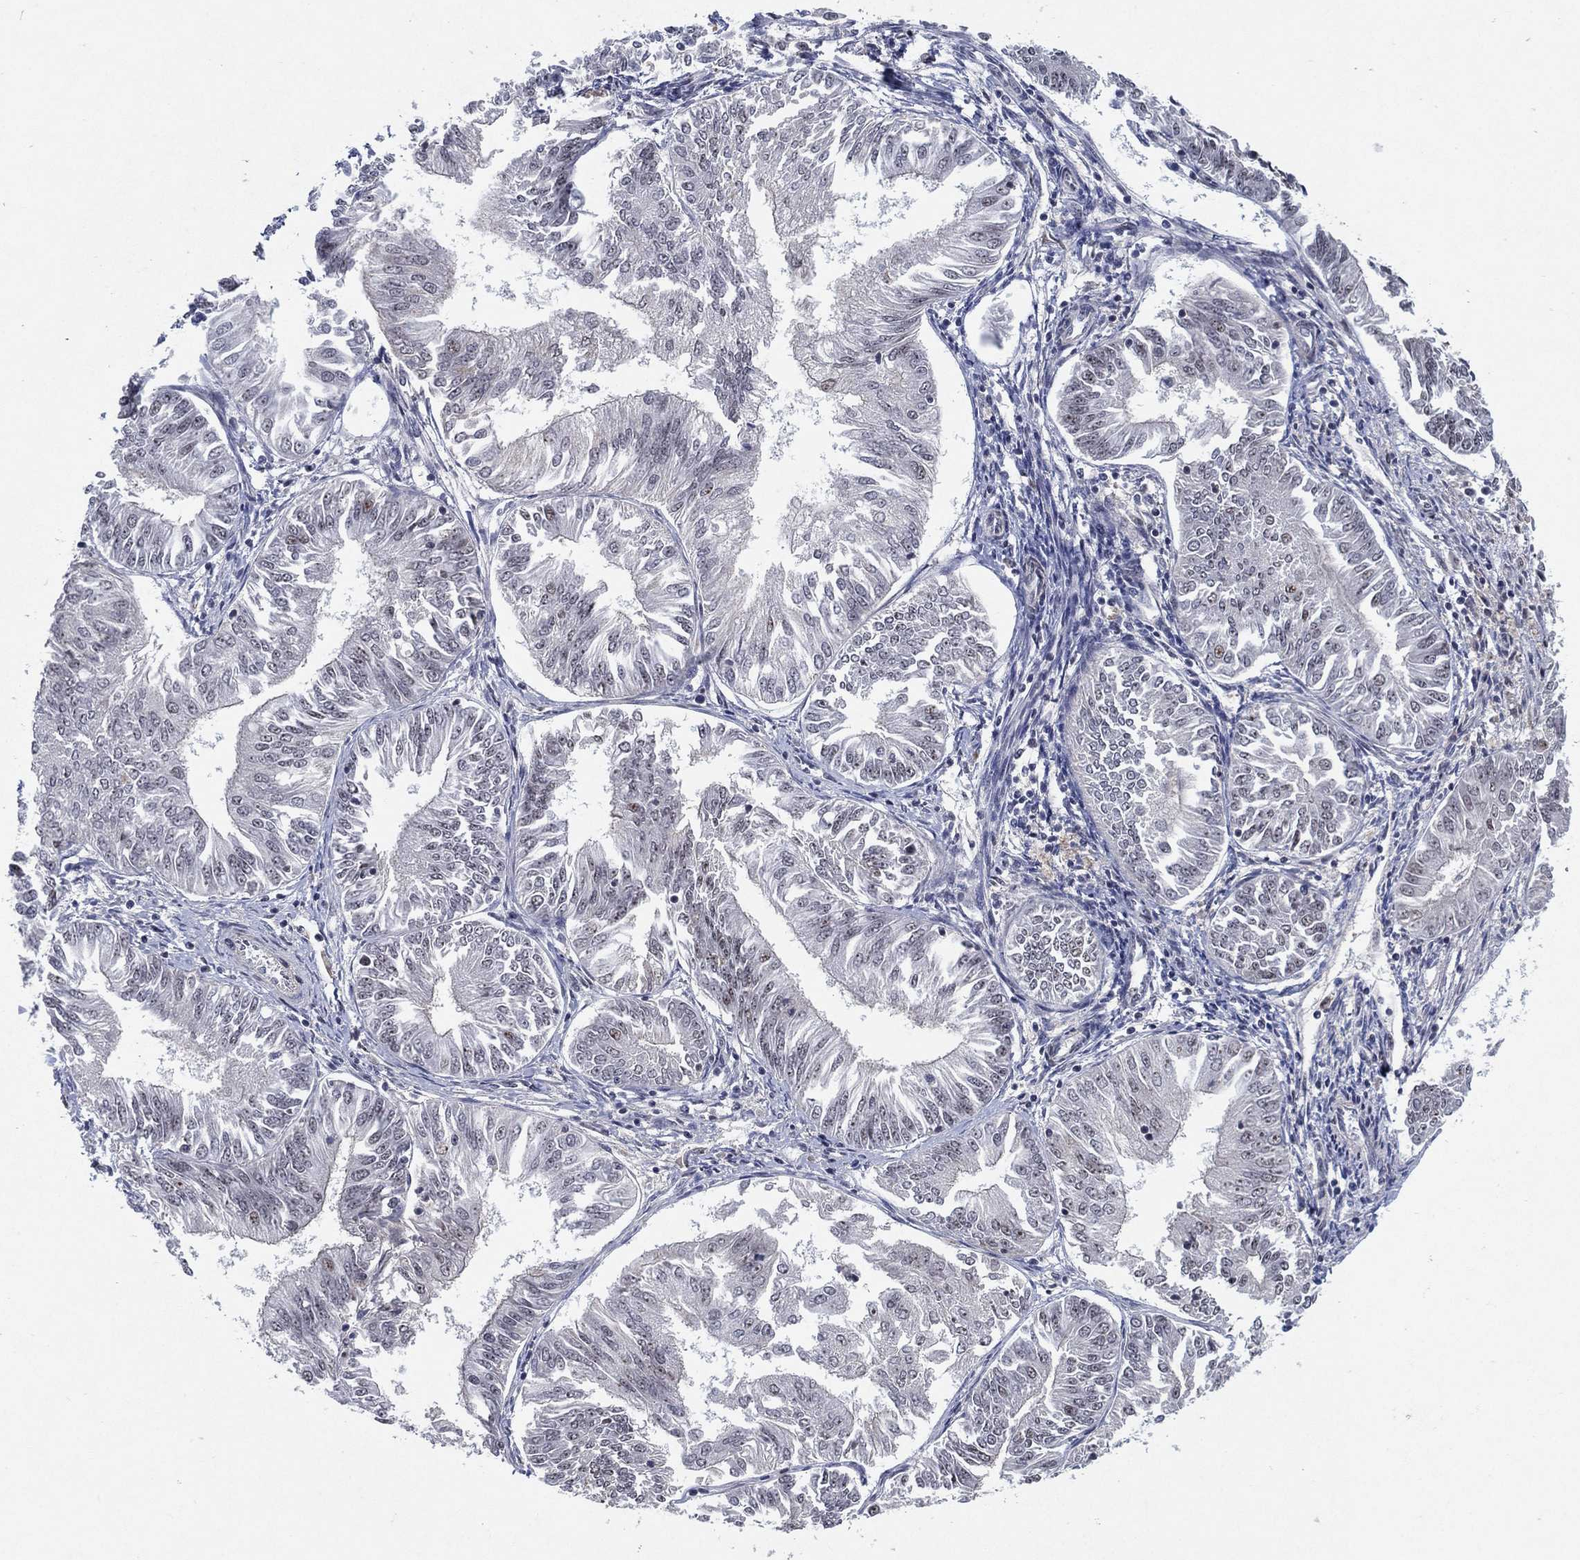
{"staining": {"intensity": "negative", "quantity": "none", "location": "none"}, "tissue": "endometrial cancer", "cell_type": "Tumor cells", "image_type": "cancer", "snomed": [{"axis": "morphology", "description": "Adenocarcinoma, NOS"}, {"axis": "topography", "description": "Endometrium"}], "caption": "Endometrial cancer (adenocarcinoma) was stained to show a protein in brown. There is no significant staining in tumor cells.", "gene": "DGCR8", "patient": {"sex": "female", "age": 58}}